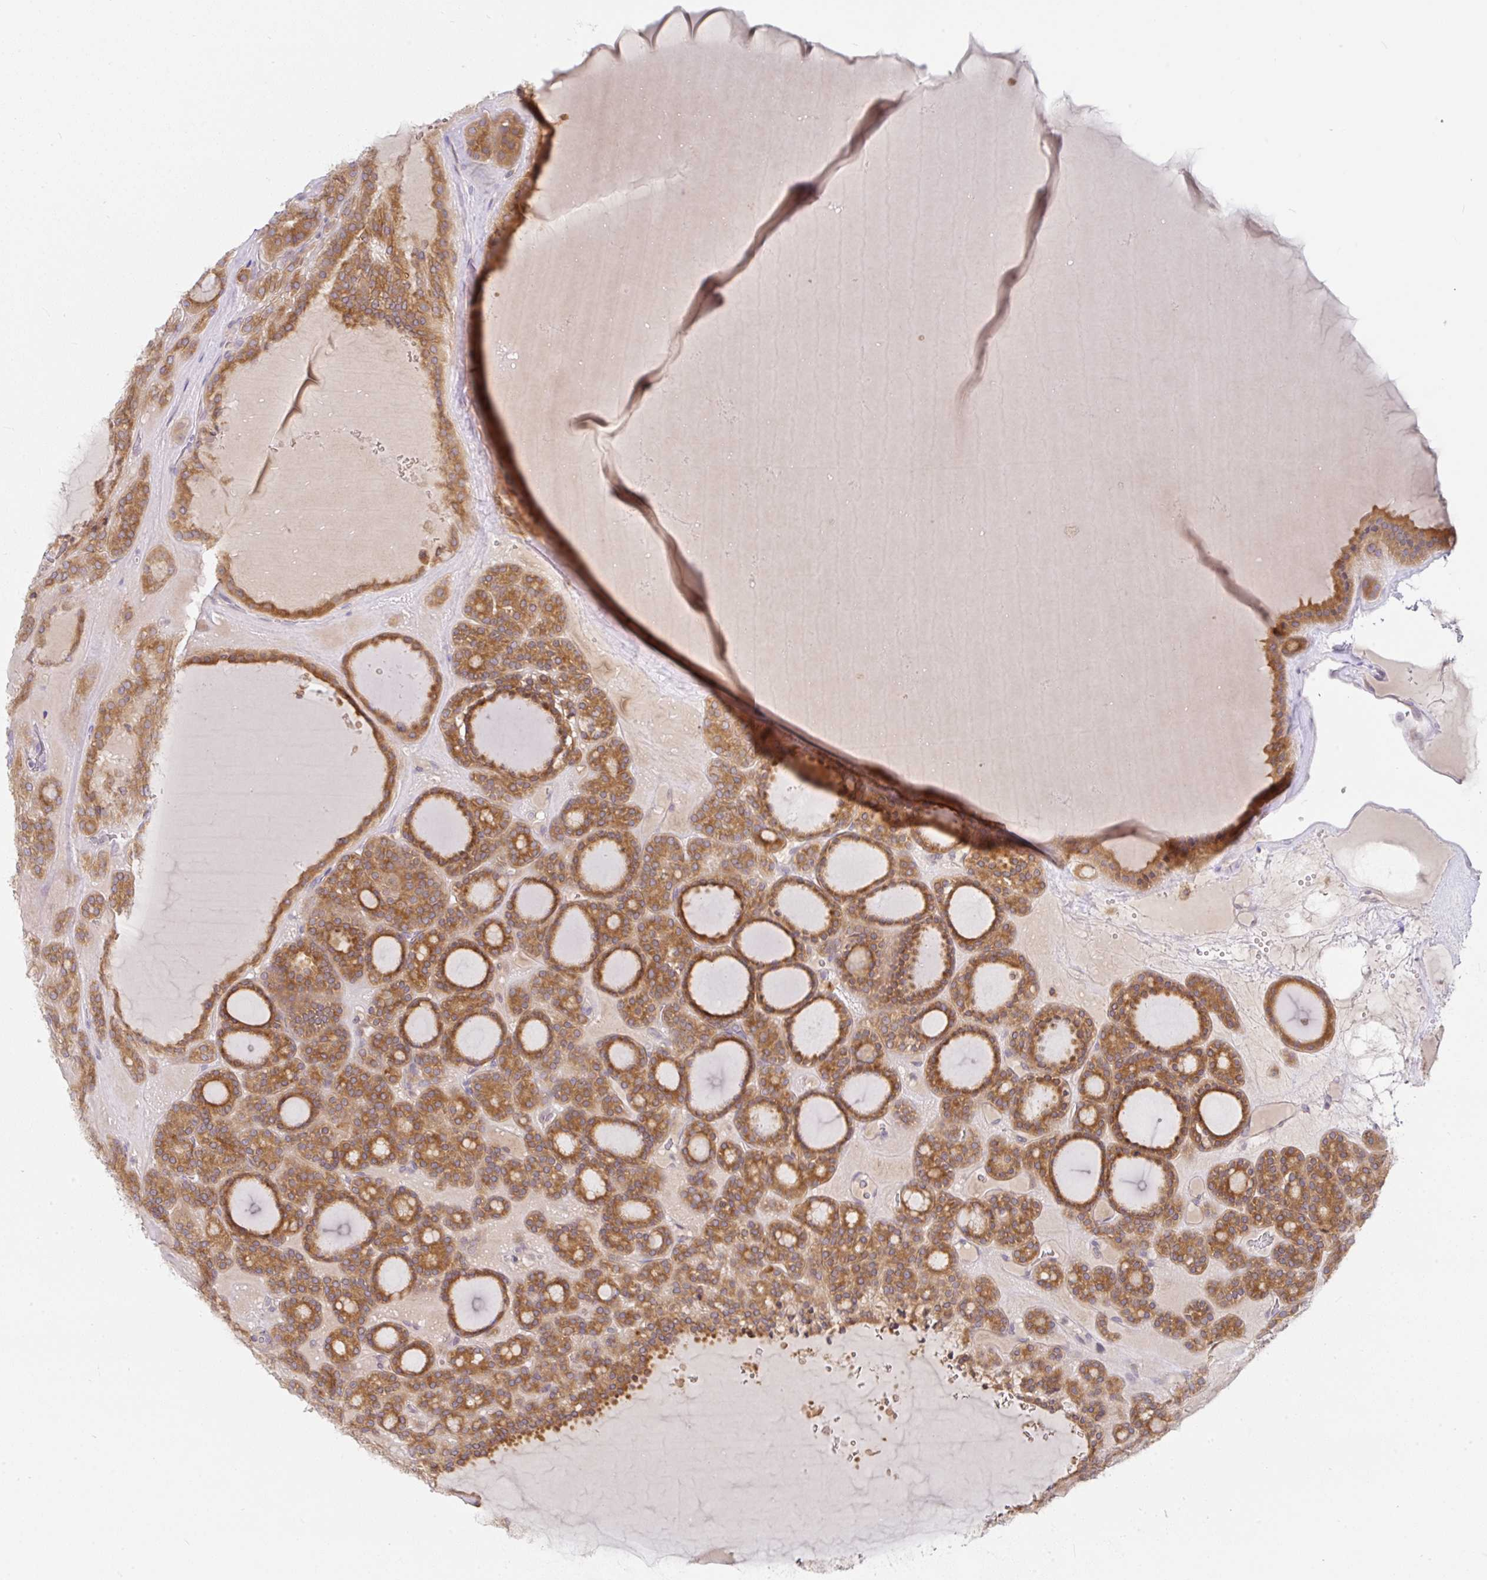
{"staining": {"intensity": "moderate", "quantity": ">75%", "location": "cytoplasmic/membranous"}, "tissue": "thyroid cancer", "cell_type": "Tumor cells", "image_type": "cancer", "snomed": [{"axis": "morphology", "description": "Follicular adenoma carcinoma, NOS"}, {"axis": "topography", "description": "Thyroid gland"}], "caption": "Immunohistochemical staining of human thyroid follicular adenoma carcinoma shows medium levels of moderate cytoplasmic/membranous expression in about >75% of tumor cells.", "gene": "DERL2", "patient": {"sex": "female", "age": 63}}